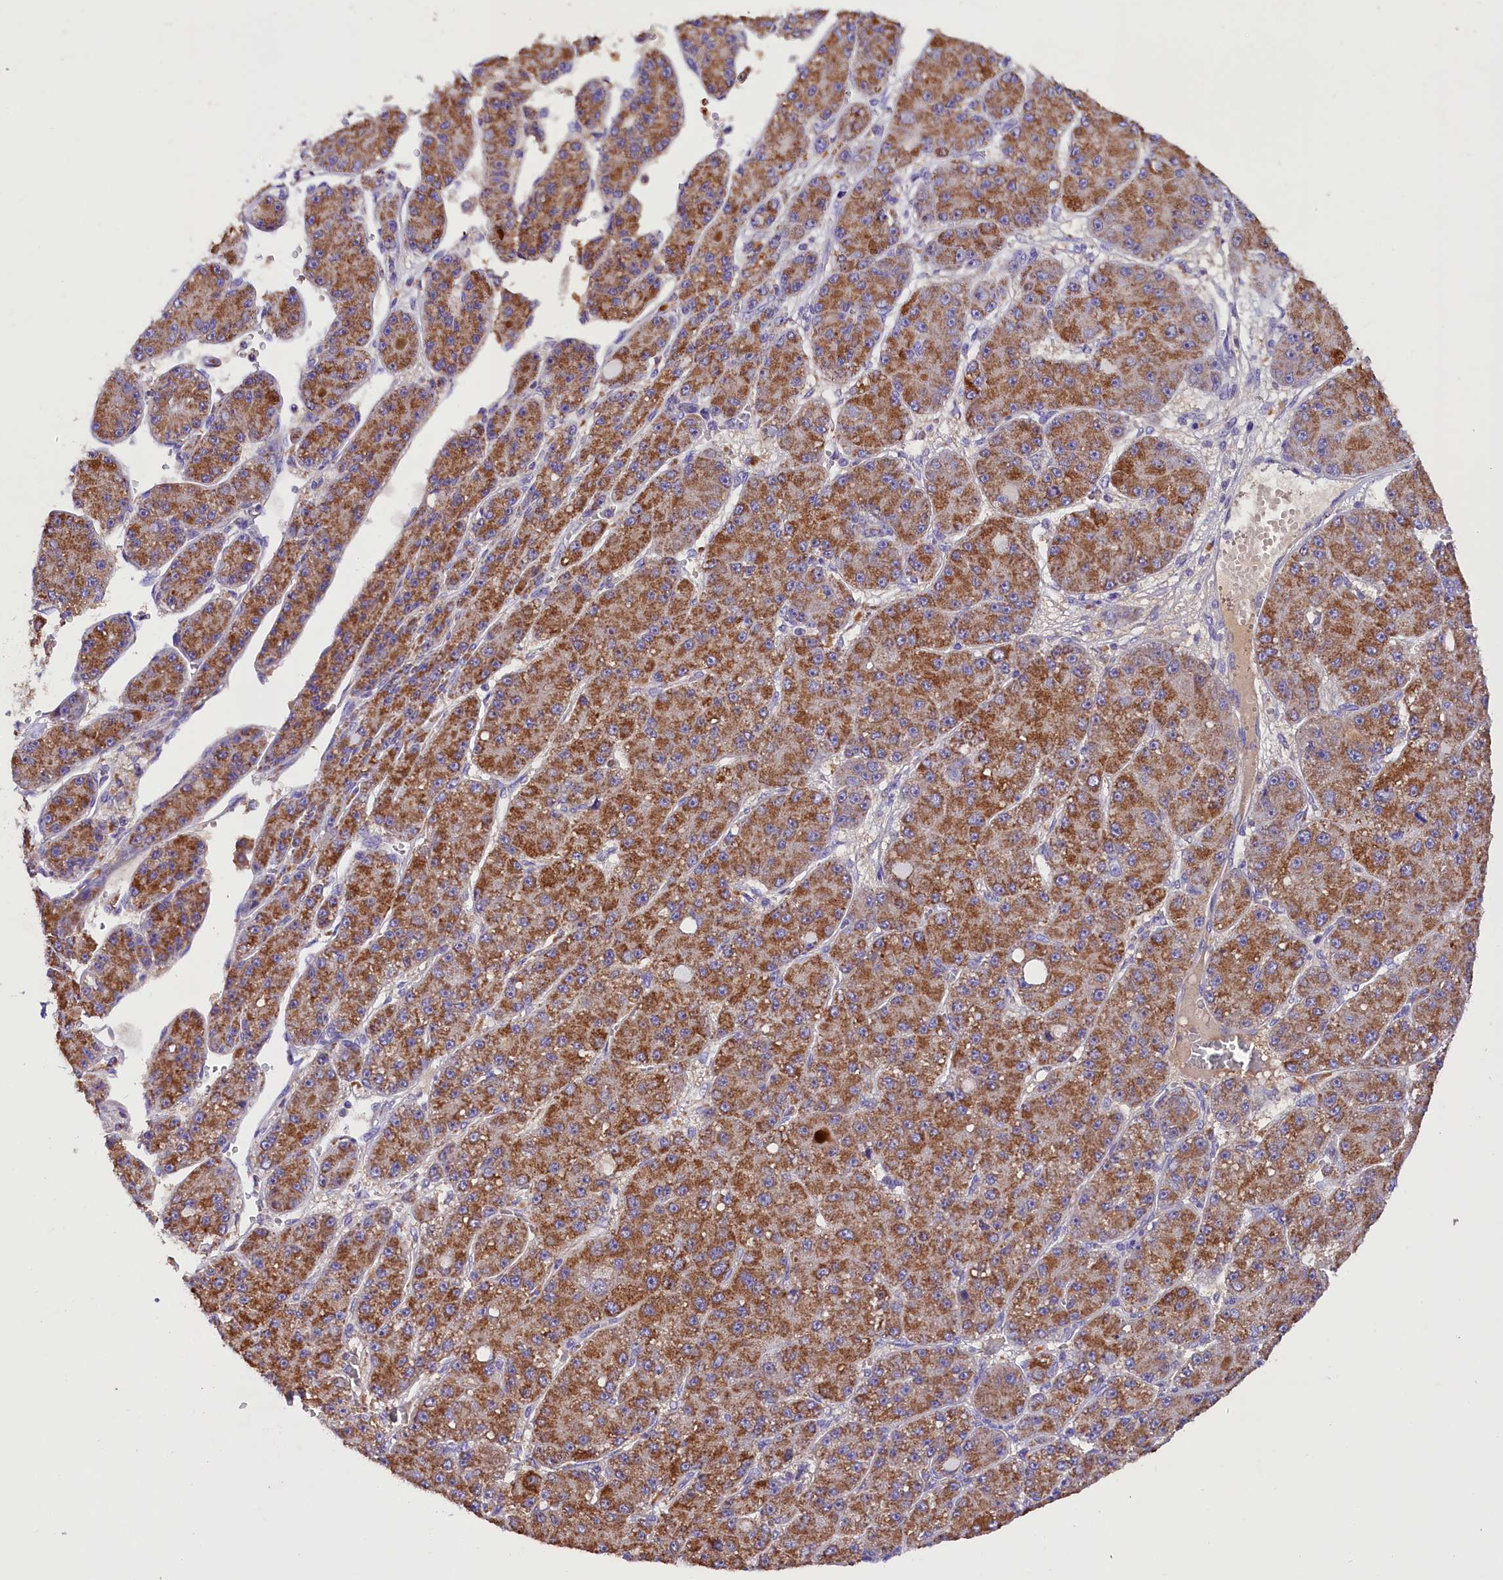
{"staining": {"intensity": "strong", "quantity": "25%-75%", "location": "cytoplasmic/membranous"}, "tissue": "liver cancer", "cell_type": "Tumor cells", "image_type": "cancer", "snomed": [{"axis": "morphology", "description": "Carcinoma, Hepatocellular, NOS"}, {"axis": "topography", "description": "Liver"}], "caption": "Liver cancer (hepatocellular carcinoma) stained with immunohistochemistry shows strong cytoplasmic/membranous positivity in approximately 25%-75% of tumor cells.", "gene": "SIX5", "patient": {"sex": "male", "age": 67}}